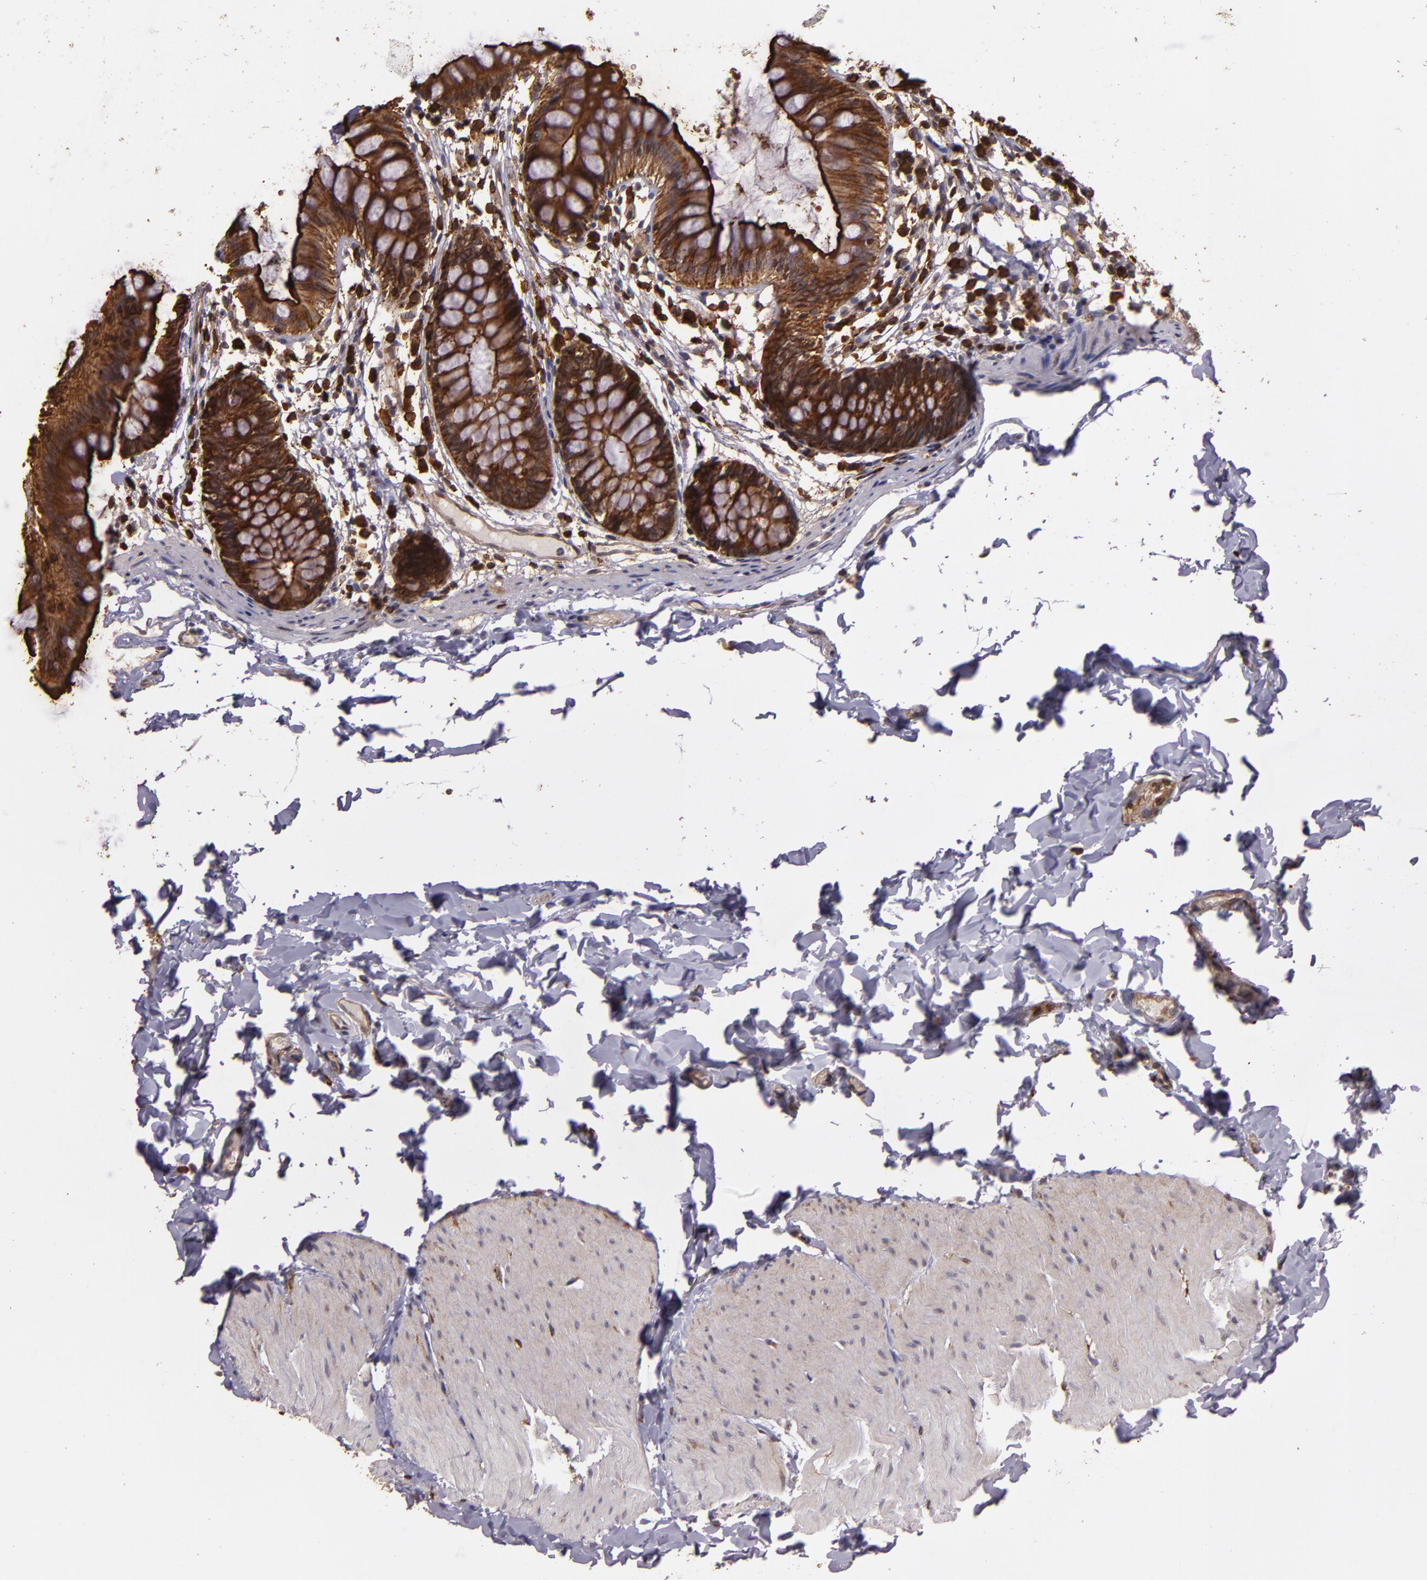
{"staining": {"intensity": "weak", "quantity": ">75%", "location": "cytoplasmic/membranous"}, "tissue": "colon", "cell_type": "Endothelial cells", "image_type": "normal", "snomed": [{"axis": "morphology", "description": "Normal tissue, NOS"}, {"axis": "topography", "description": "Smooth muscle"}, {"axis": "topography", "description": "Colon"}], "caption": "Immunohistochemical staining of benign colon reveals low levels of weak cytoplasmic/membranous positivity in about >75% of endothelial cells.", "gene": "SLC9A3R1", "patient": {"sex": "male", "age": 67}}